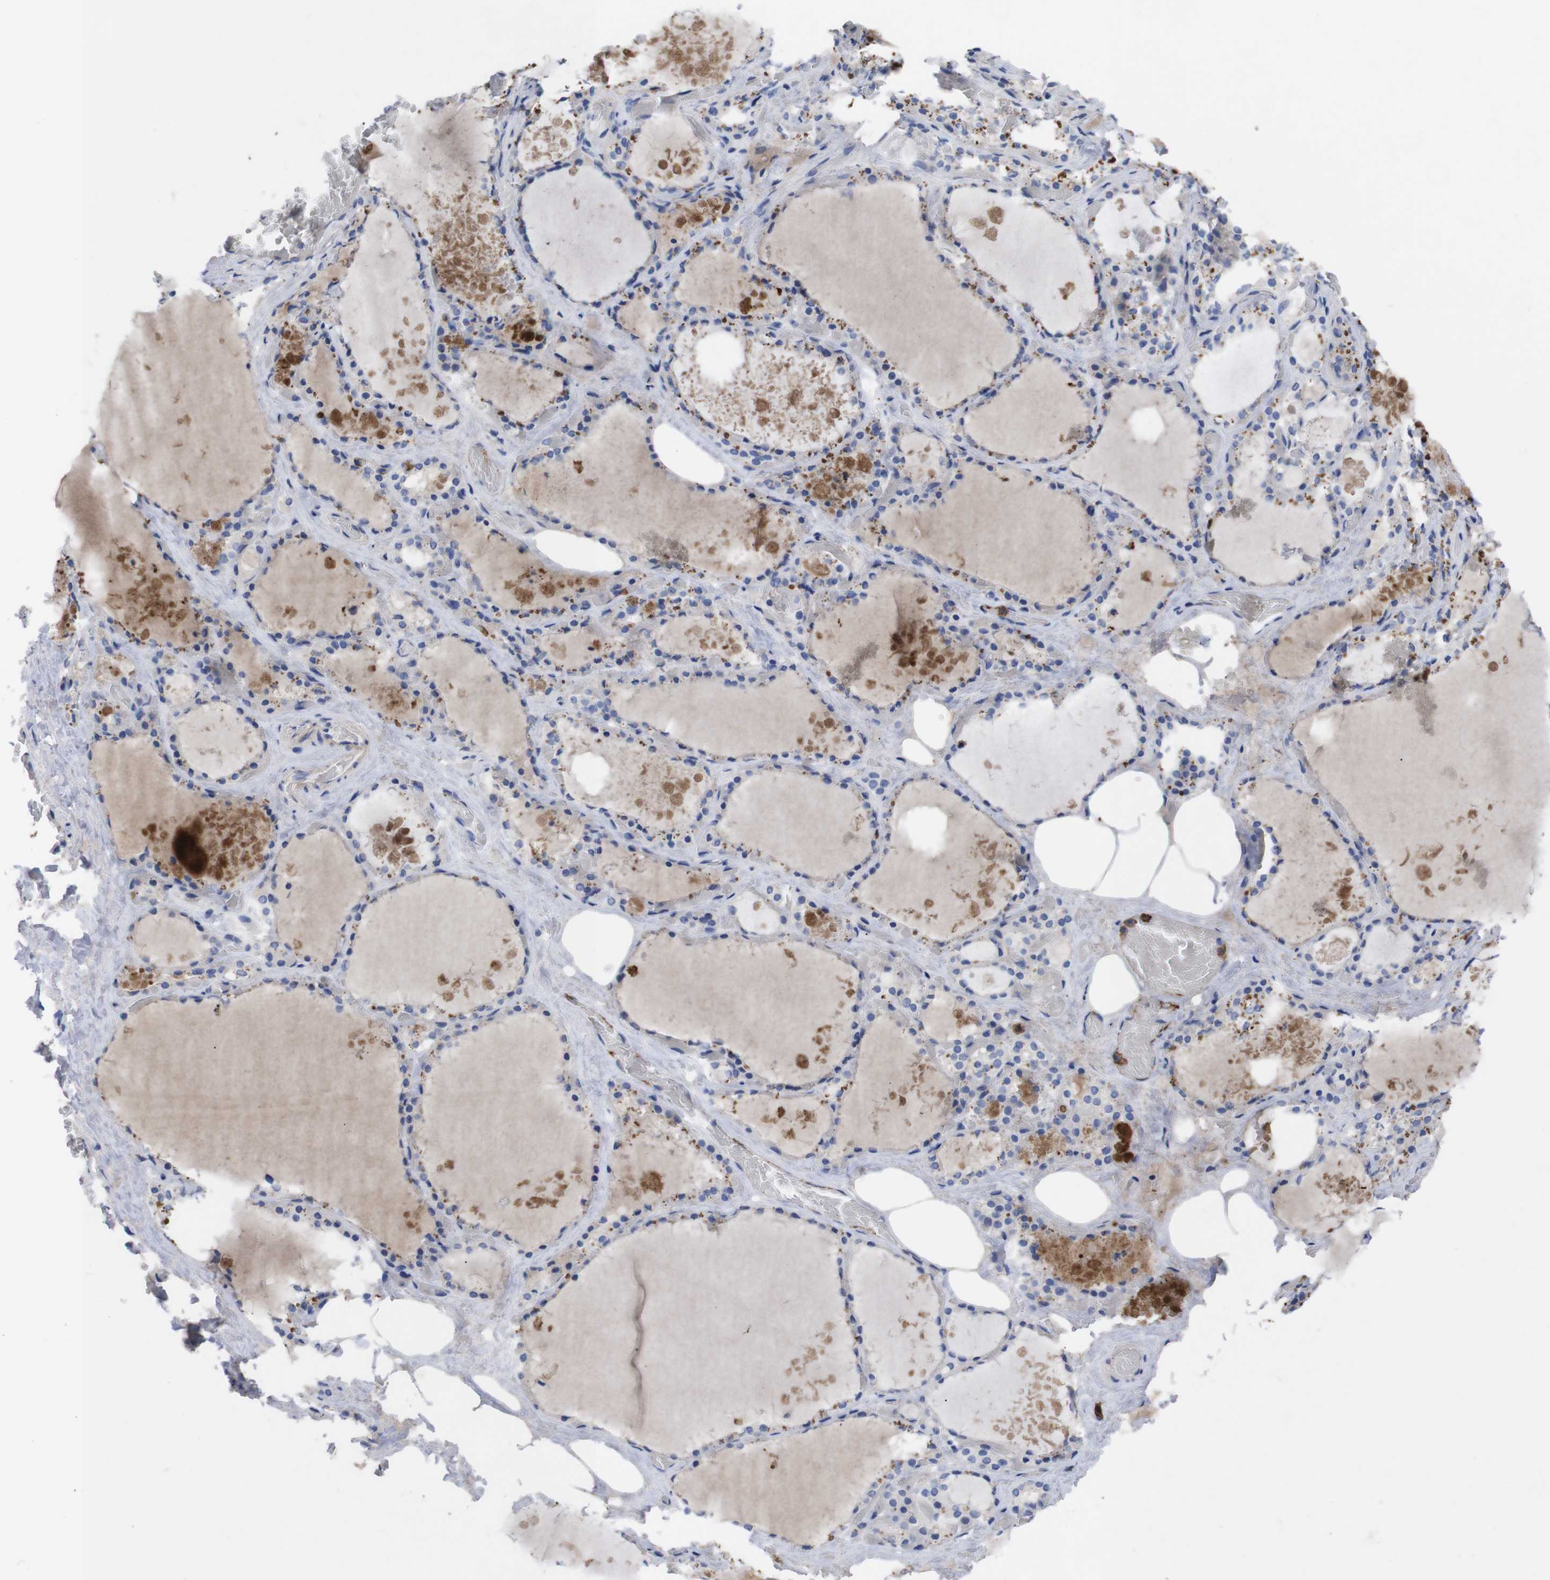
{"staining": {"intensity": "weak", "quantity": "25%-75%", "location": "cytoplasmic/membranous"}, "tissue": "thyroid gland", "cell_type": "Glandular cells", "image_type": "normal", "snomed": [{"axis": "morphology", "description": "Normal tissue, NOS"}, {"axis": "topography", "description": "Thyroid gland"}], "caption": "This image reveals normal thyroid gland stained with IHC to label a protein in brown. The cytoplasmic/membranous of glandular cells show weak positivity for the protein. Nuclei are counter-stained blue.", "gene": "C5AR1", "patient": {"sex": "male", "age": 61}}